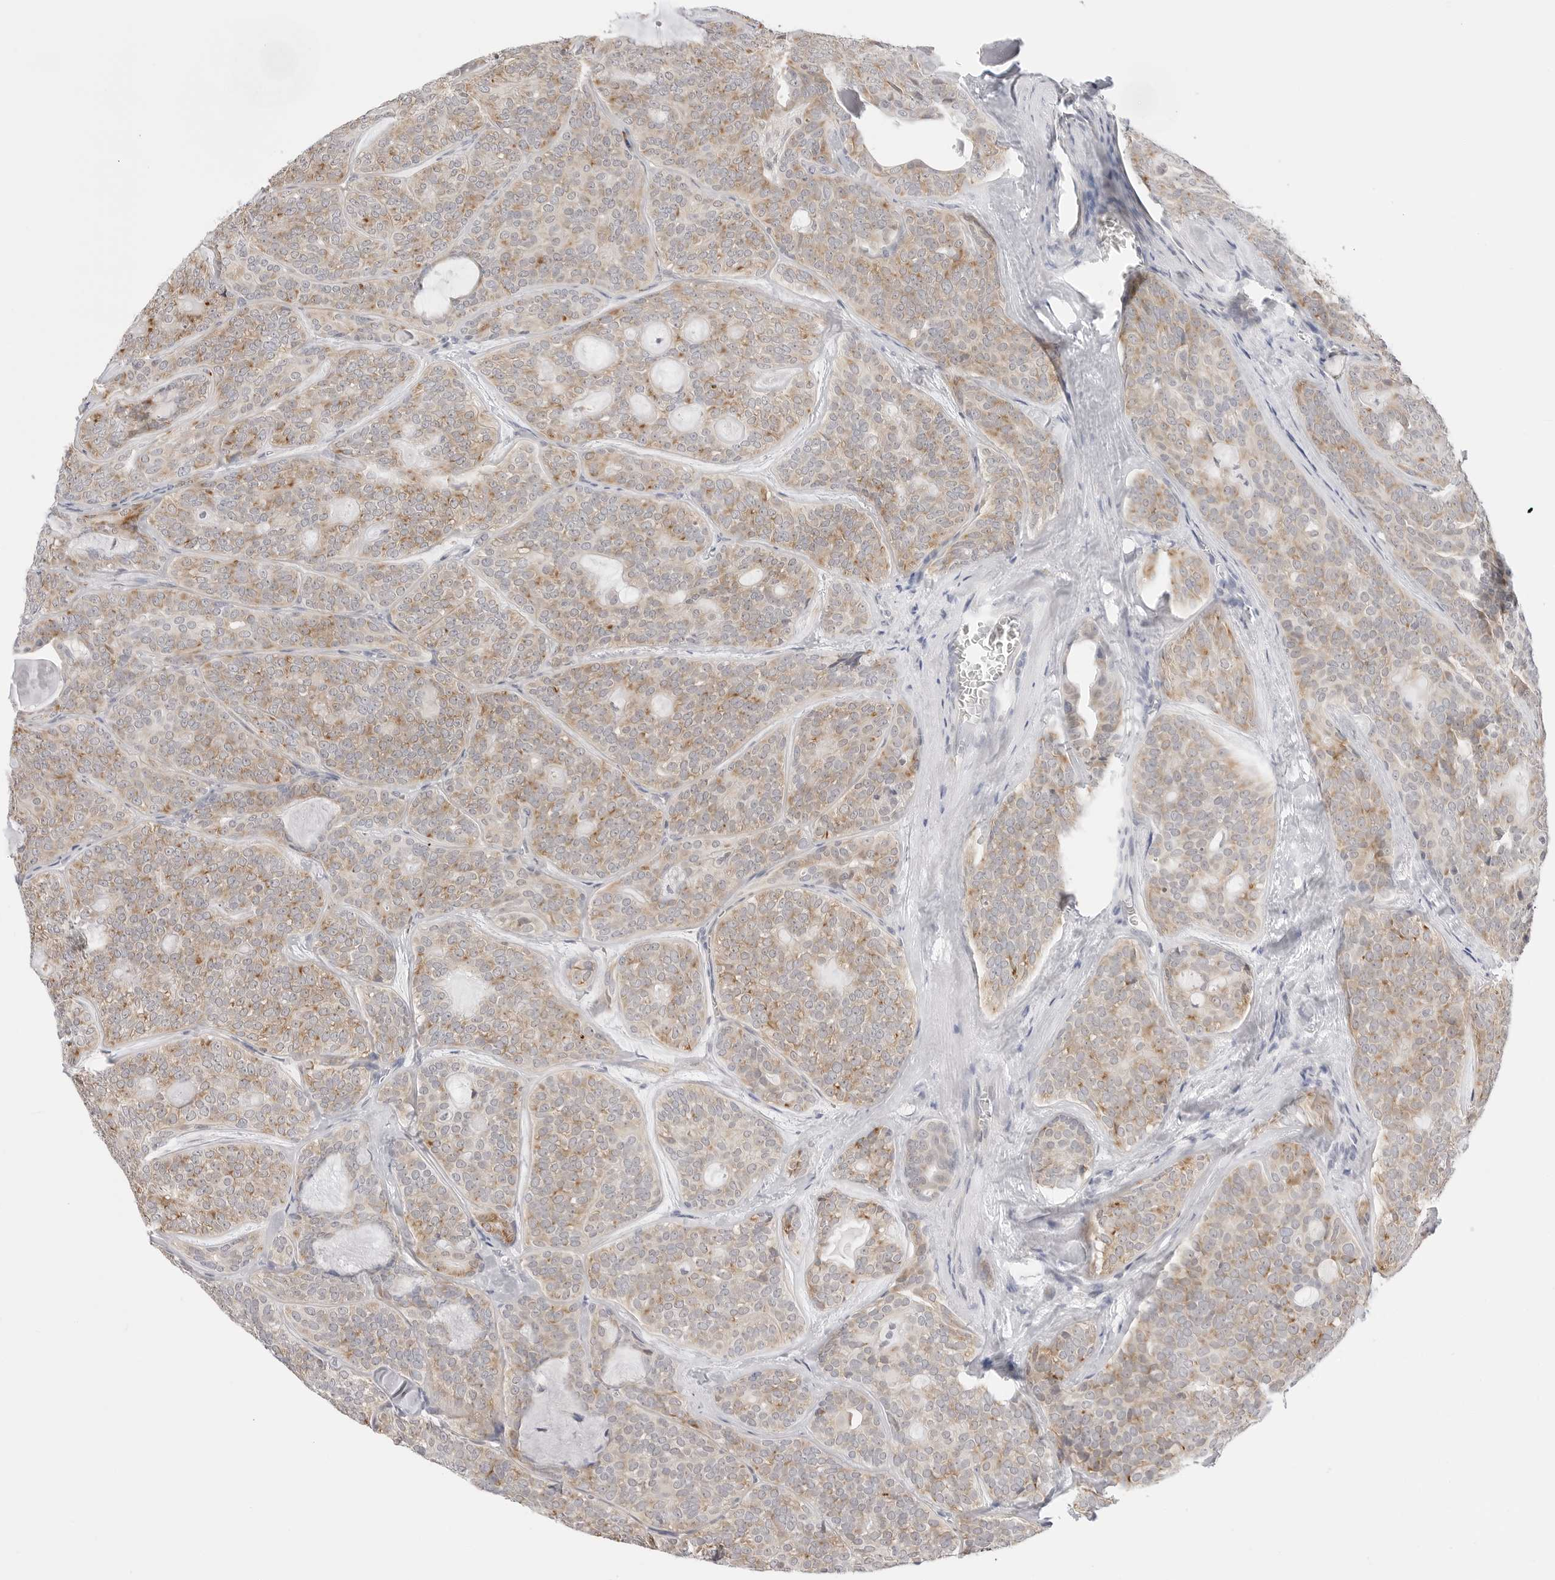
{"staining": {"intensity": "weak", "quantity": ">75%", "location": "cytoplasmic/membranous"}, "tissue": "head and neck cancer", "cell_type": "Tumor cells", "image_type": "cancer", "snomed": [{"axis": "morphology", "description": "Adenocarcinoma, NOS"}, {"axis": "topography", "description": "Head-Neck"}], "caption": "A low amount of weak cytoplasmic/membranous positivity is appreciated in about >75% of tumor cells in head and neck cancer tissue.", "gene": "RPN1", "patient": {"sex": "male", "age": 66}}